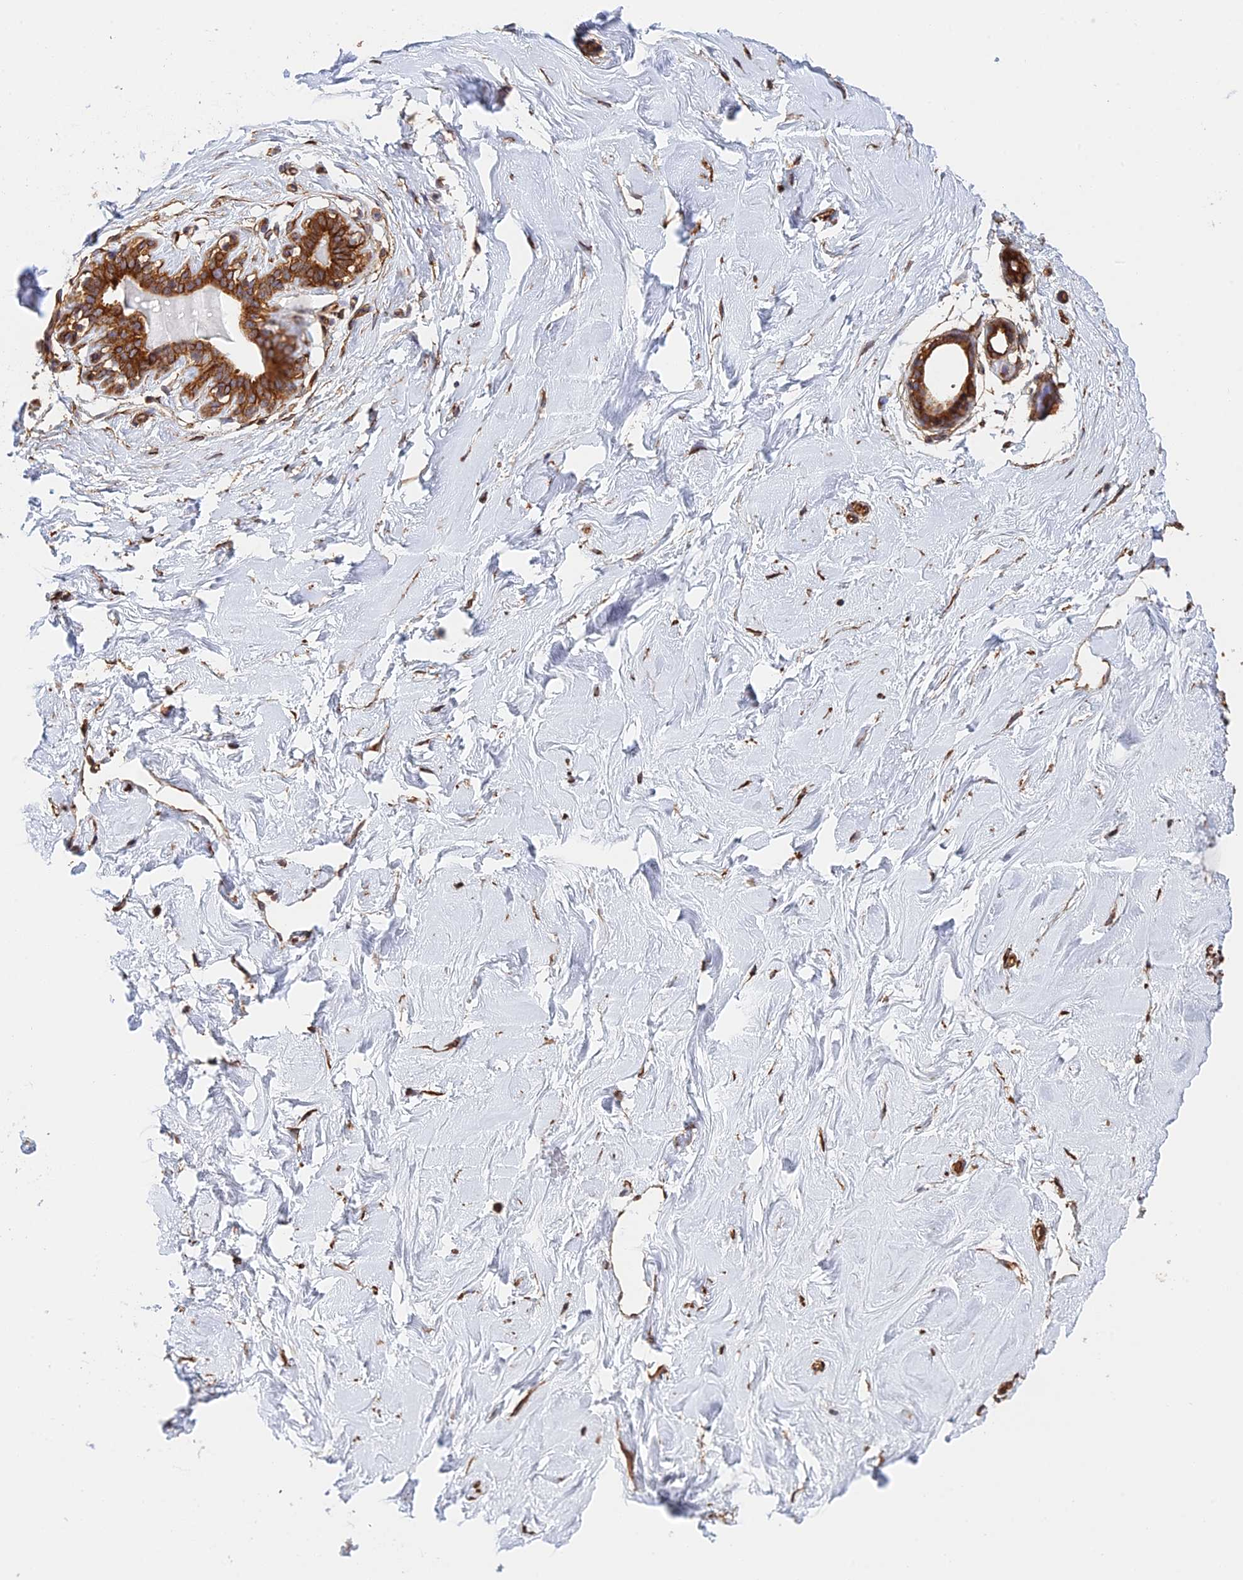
{"staining": {"intensity": "moderate", "quantity": ">75%", "location": "cytoplasmic/membranous"}, "tissue": "breast", "cell_type": "Adipocytes", "image_type": "normal", "snomed": [{"axis": "morphology", "description": "Normal tissue, NOS"}, {"axis": "morphology", "description": "Adenoma, NOS"}, {"axis": "topography", "description": "Breast"}], "caption": "Breast stained for a protein demonstrates moderate cytoplasmic/membranous positivity in adipocytes. Immunohistochemistry stains the protein in brown and the nuclei are stained blue.", "gene": "WBP11", "patient": {"sex": "female", "age": 23}}